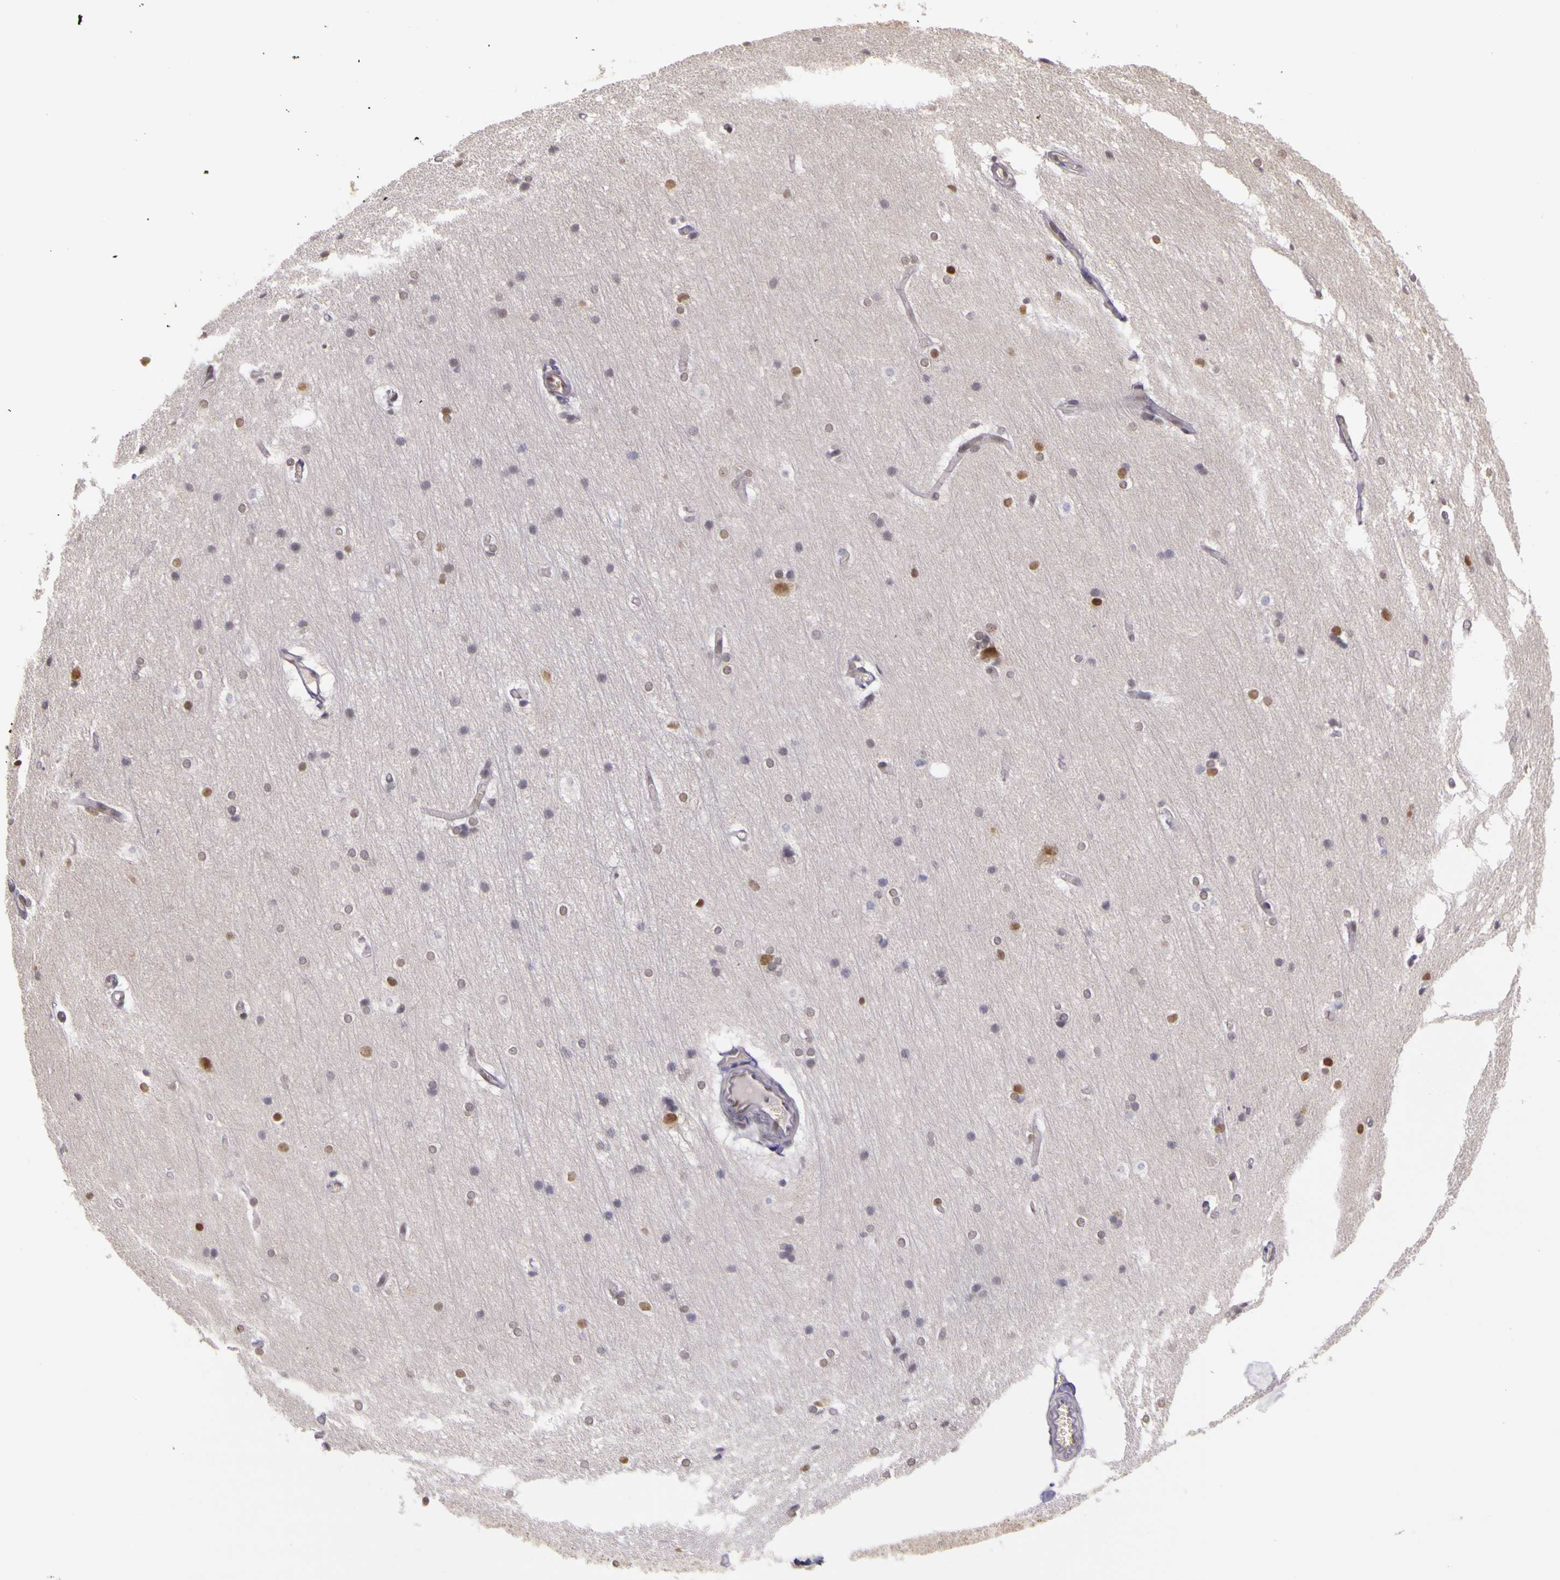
{"staining": {"intensity": "weak", "quantity": "25%-75%", "location": "nuclear"}, "tissue": "cerebral cortex", "cell_type": "Endothelial cells", "image_type": "normal", "snomed": [{"axis": "morphology", "description": "Normal tissue, NOS"}, {"axis": "topography", "description": "Cerebral cortex"}, {"axis": "topography", "description": "Hippocampus"}], "caption": "Normal cerebral cortex demonstrates weak nuclear positivity in about 25%-75% of endothelial cells, visualized by immunohistochemistry.", "gene": "WDR13", "patient": {"sex": "female", "age": 19}}